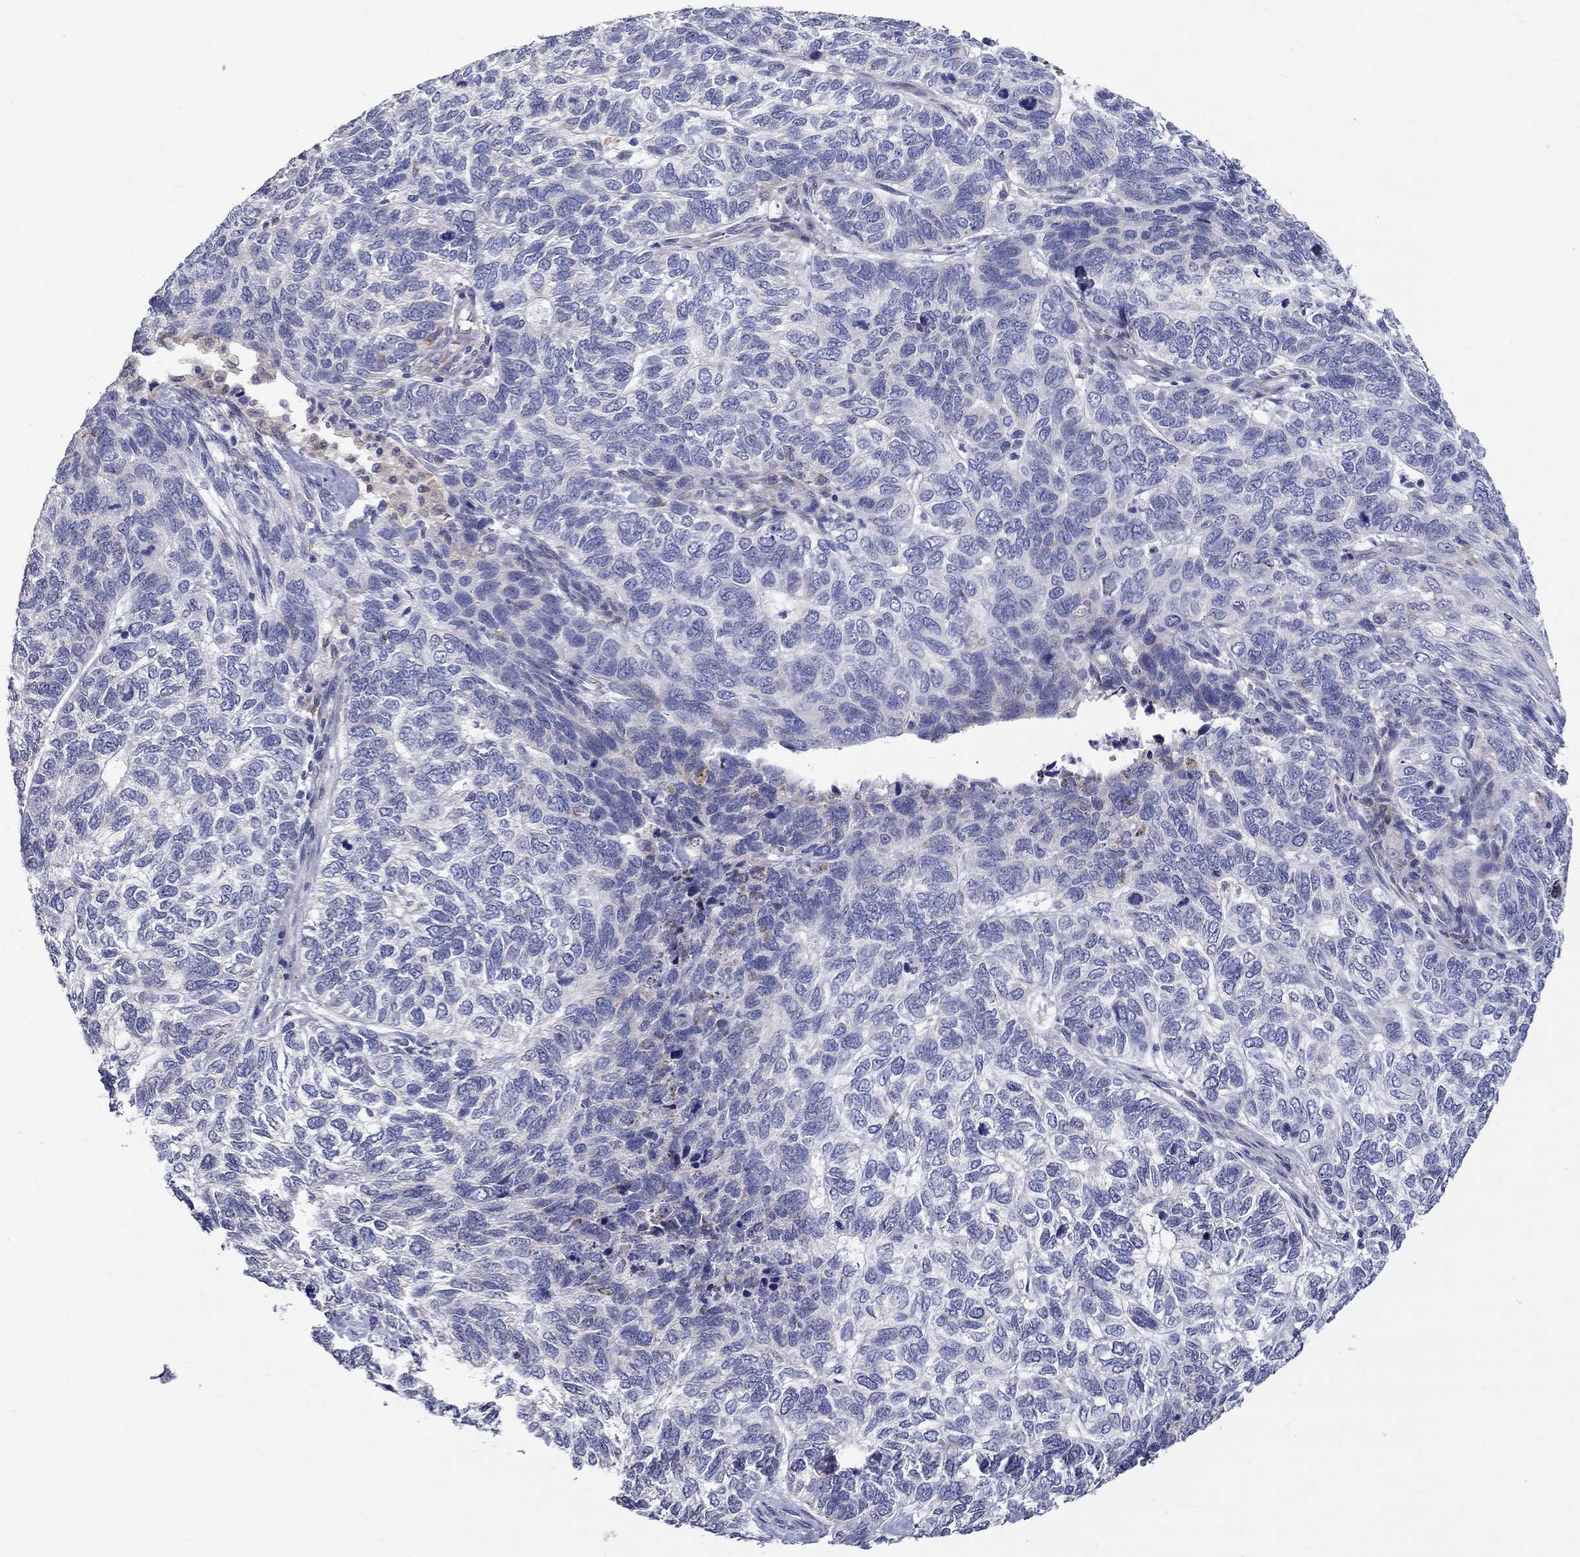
{"staining": {"intensity": "negative", "quantity": "none", "location": "none"}, "tissue": "skin cancer", "cell_type": "Tumor cells", "image_type": "cancer", "snomed": [{"axis": "morphology", "description": "Basal cell carcinoma"}, {"axis": "topography", "description": "Skin"}], "caption": "Immunohistochemical staining of skin basal cell carcinoma exhibits no significant staining in tumor cells.", "gene": "QRFPR", "patient": {"sex": "female", "age": 65}}